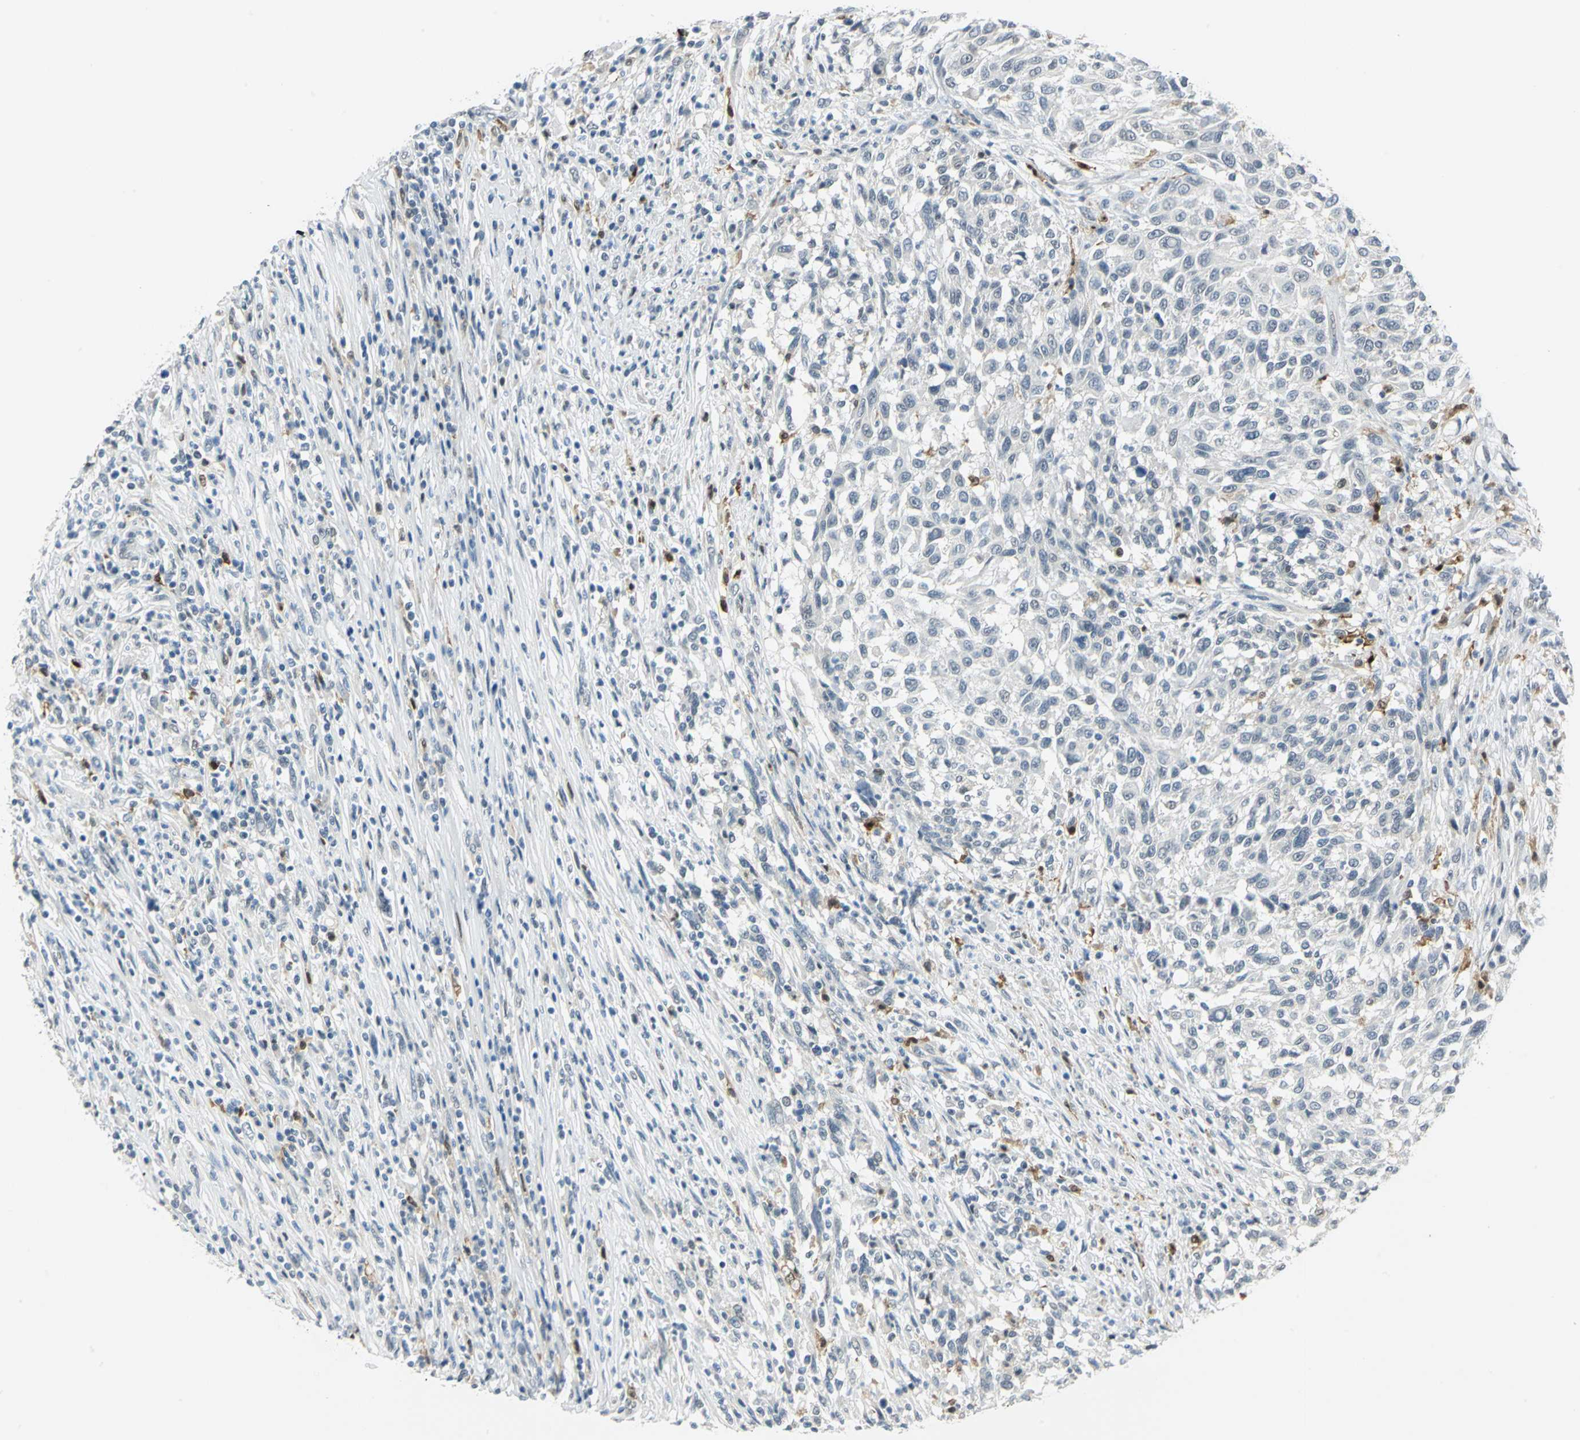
{"staining": {"intensity": "negative", "quantity": "none", "location": "none"}, "tissue": "melanoma", "cell_type": "Tumor cells", "image_type": "cancer", "snomed": [{"axis": "morphology", "description": "Malignant melanoma, Metastatic site"}, {"axis": "topography", "description": "Lymph node"}], "caption": "Tumor cells are negative for brown protein staining in melanoma.", "gene": "MTMR10", "patient": {"sex": "male", "age": 61}}